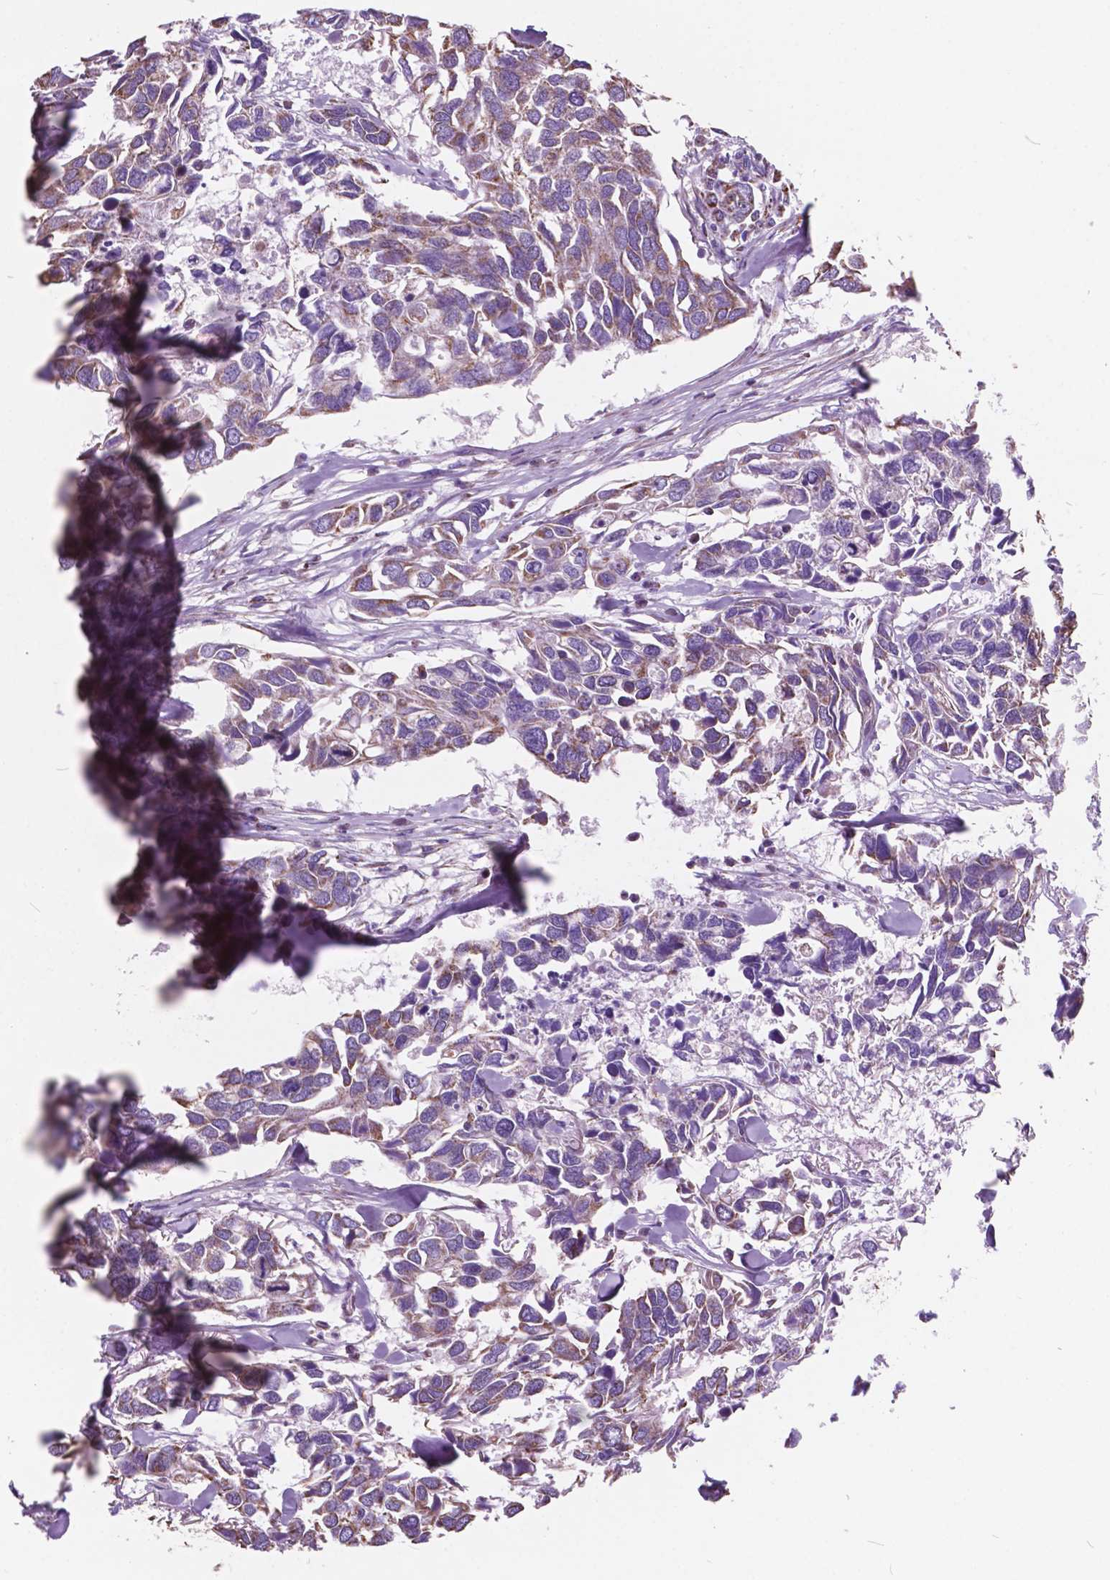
{"staining": {"intensity": "weak", "quantity": ">75%", "location": "cytoplasmic/membranous"}, "tissue": "breast cancer", "cell_type": "Tumor cells", "image_type": "cancer", "snomed": [{"axis": "morphology", "description": "Duct carcinoma"}, {"axis": "topography", "description": "Breast"}], "caption": "Invasive ductal carcinoma (breast) tissue shows weak cytoplasmic/membranous positivity in about >75% of tumor cells", "gene": "SCOC", "patient": {"sex": "female", "age": 83}}